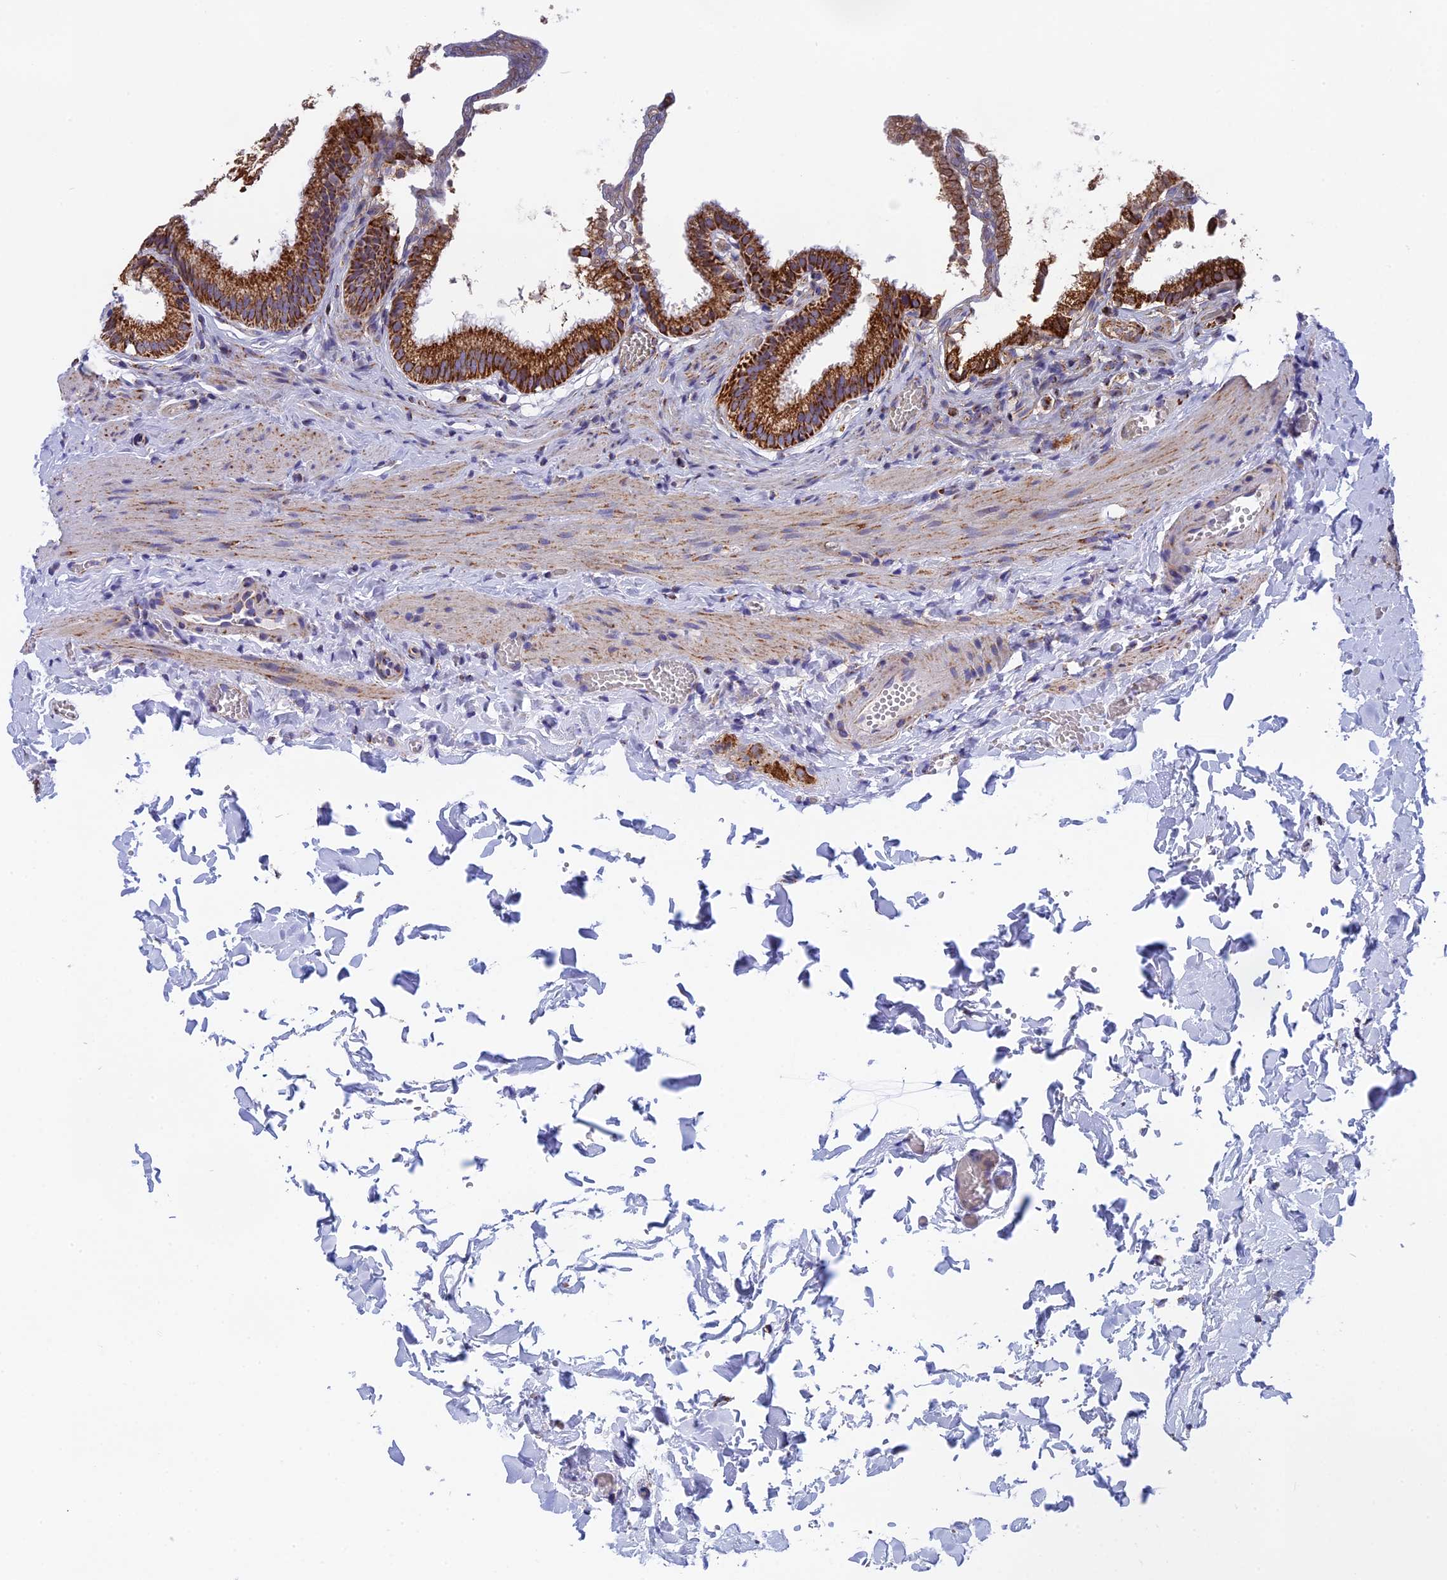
{"staining": {"intensity": "strong", "quantity": ">75%", "location": "cytoplasmic/membranous"}, "tissue": "gallbladder", "cell_type": "Glandular cells", "image_type": "normal", "snomed": [{"axis": "morphology", "description": "Normal tissue, NOS"}, {"axis": "topography", "description": "Gallbladder"}], "caption": "Protein analysis of benign gallbladder displays strong cytoplasmic/membranous positivity in about >75% of glandular cells. The staining is performed using DAB brown chromogen to label protein expression. The nuclei are counter-stained blue using hematoxylin.", "gene": "NDUFA5", "patient": {"sex": "male", "age": 38}}